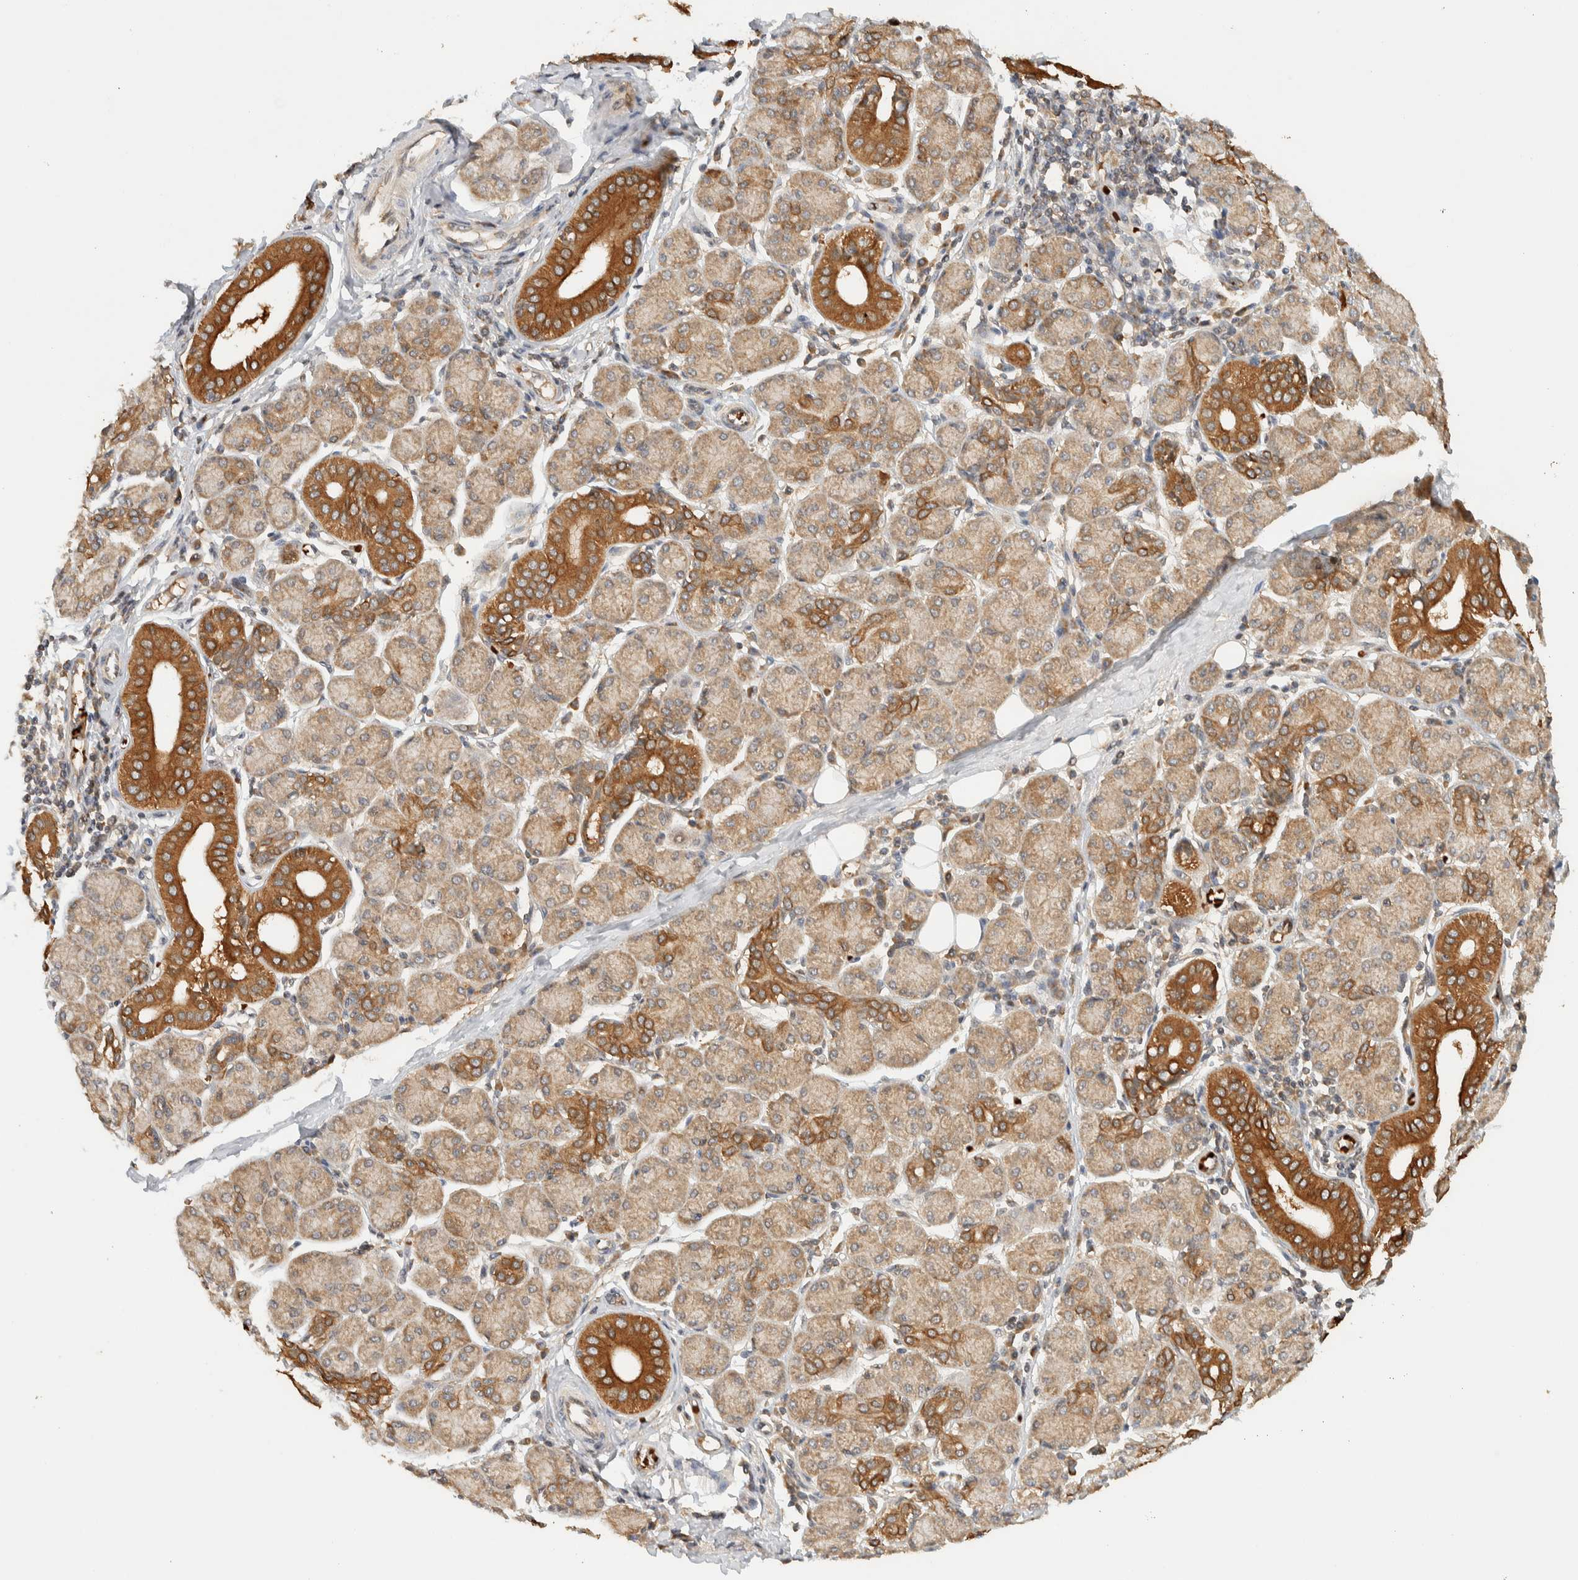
{"staining": {"intensity": "strong", "quantity": "25%-75%", "location": "cytoplasmic/membranous"}, "tissue": "salivary gland", "cell_type": "Glandular cells", "image_type": "normal", "snomed": [{"axis": "morphology", "description": "Normal tissue, NOS"}, {"axis": "morphology", "description": "Inflammation, NOS"}, {"axis": "topography", "description": "Lymph node"}, {"axis": "topography", "description": "Salivary gland"}], "caption": "An IHC micrograph of benign tissue is shown. Protein staining in brown shows strong cytoplasmic/membranous positivity in salivary gland within glandular cells.", "gene": "TTI2", "patient": {"sex": "male", "age": 3}}